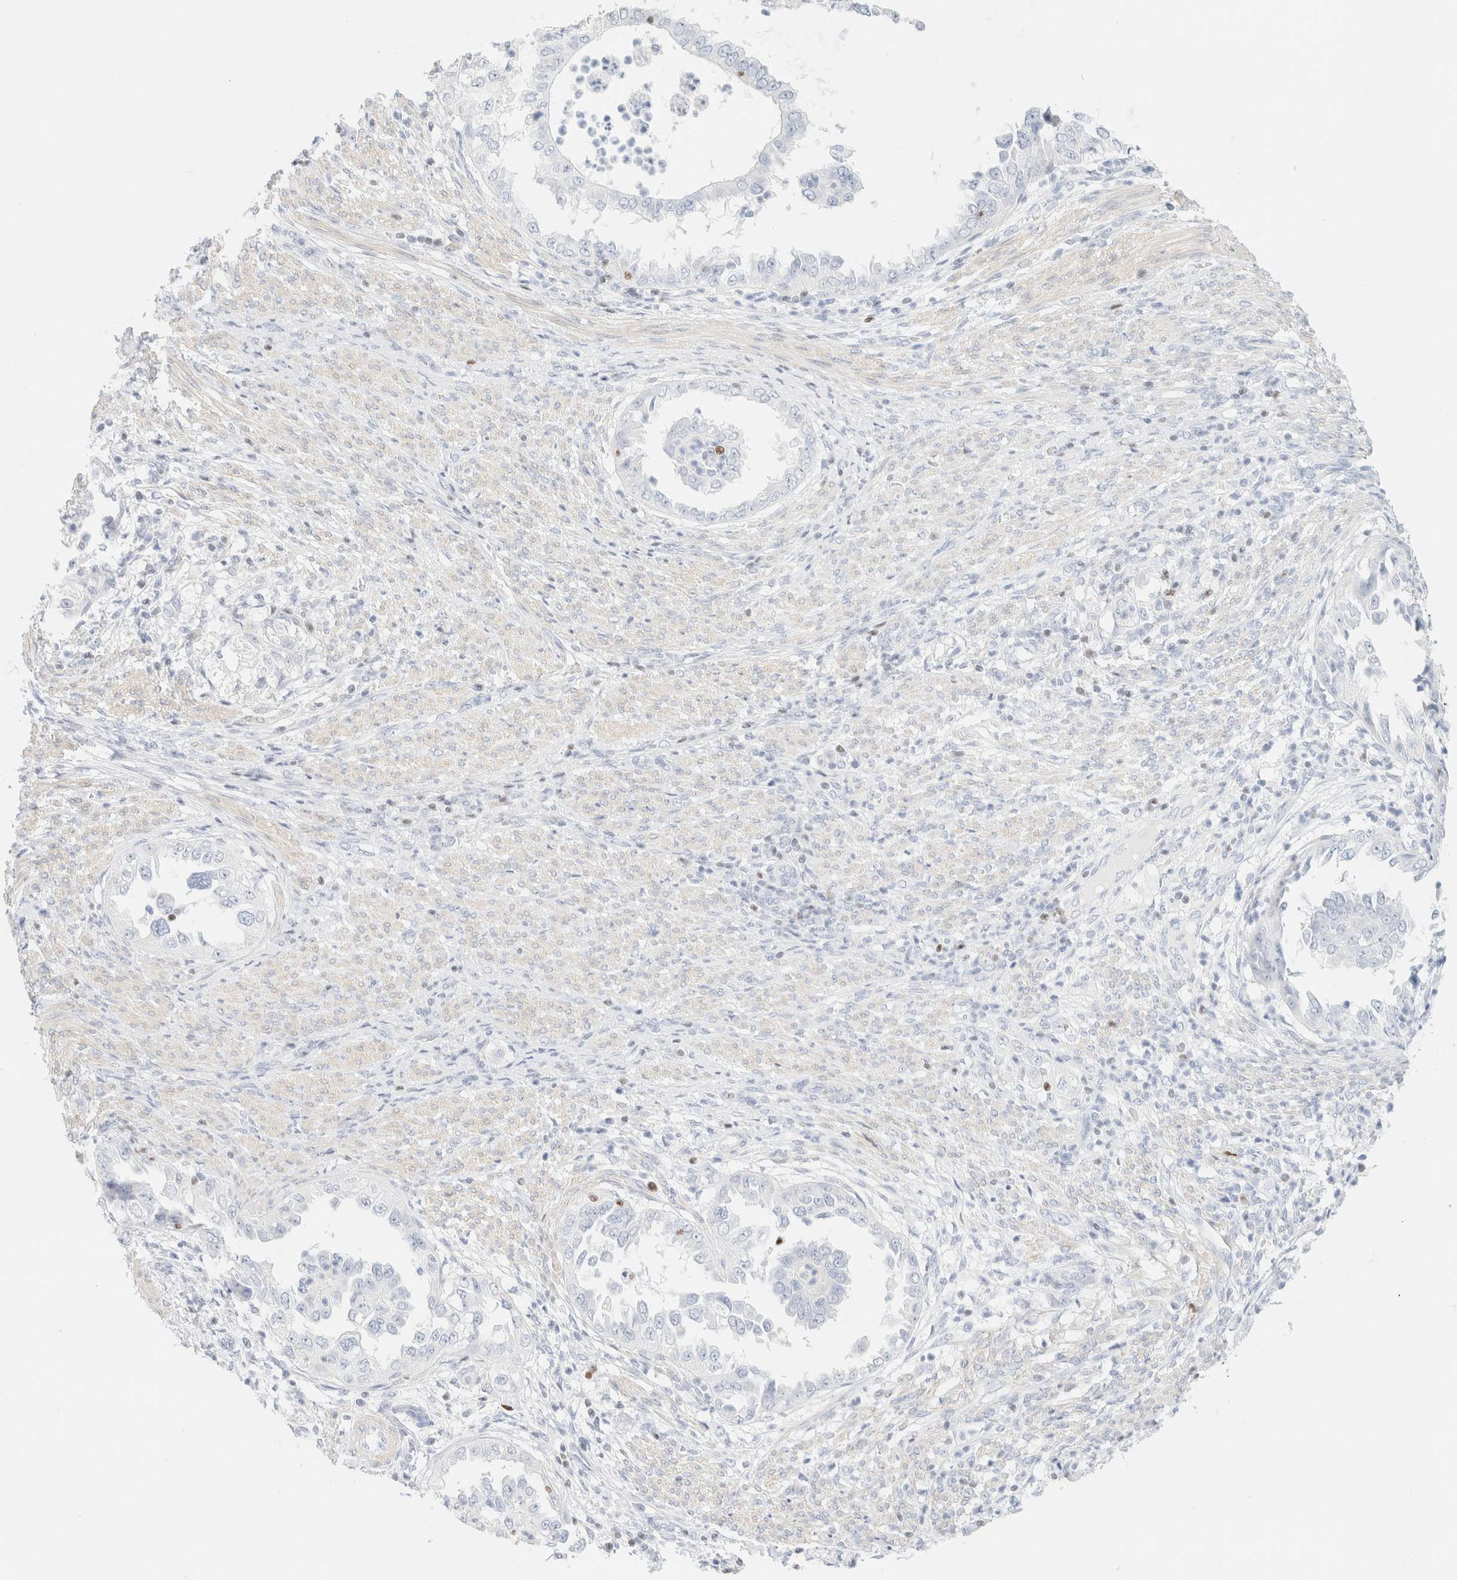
{"staining": {"intensity": "negative", "quantity": "none", "location": "none"}, "tissue": "endometrial cancer", "cell_type": "Tumor cells", "image_type": "cancer", "snomed": [{"axis": "morphology", "description": "Adenocarcinoma, NOS"}, {"axis": "topography", "description": "Endometrium"}], "caption": "High power microscopy histopathology image of an immunohistochemistry image of endometrial cancer, revealing no significant positivity in tumor cells.", "gene": "IKZF3", "patient": {"sex": "female", "age": 85}}